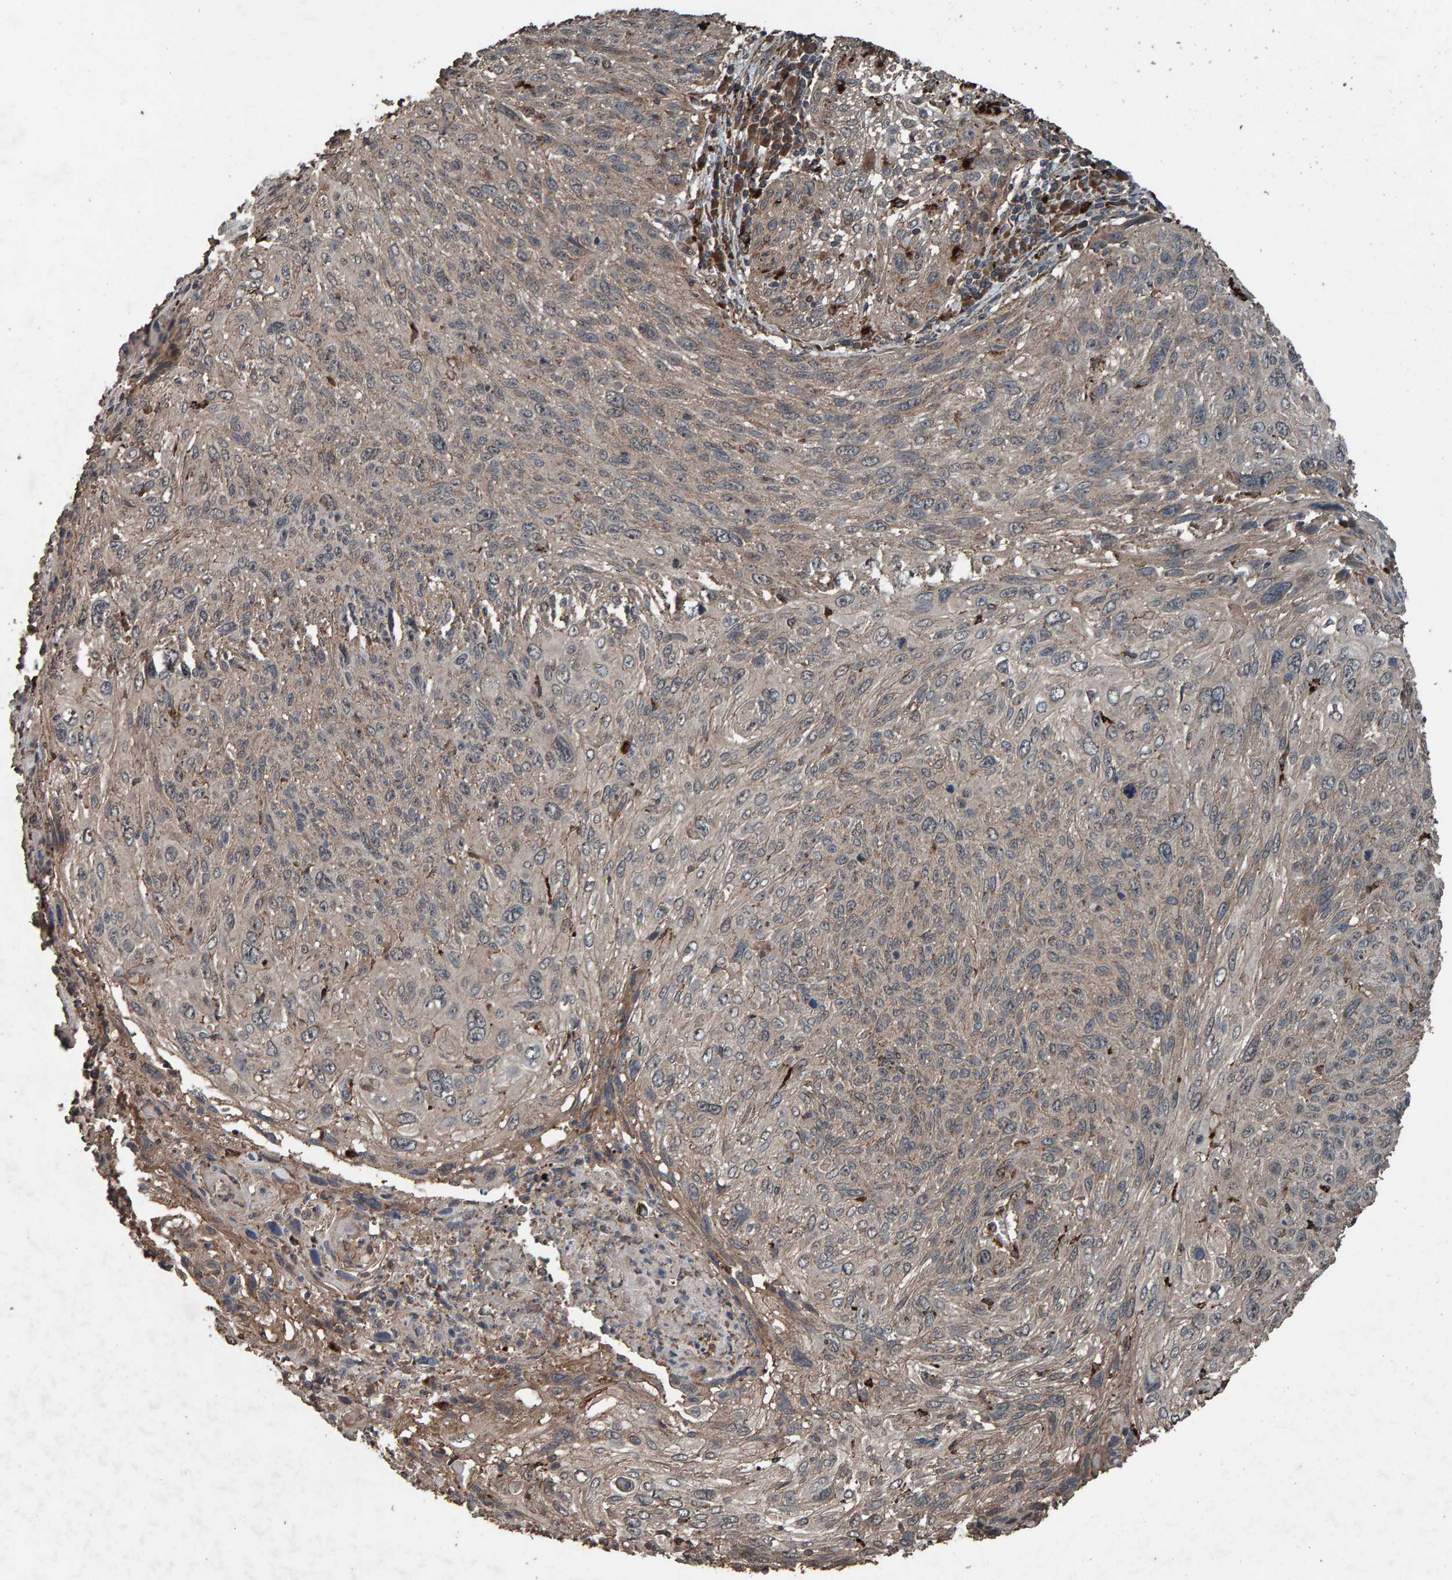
{"staining": {"intensity": "weak", "quantity": ">75%", "location": "cytoplasmic/membranous"}, "tissue": "cervical cancer", "cell_type": "Tumor cells", "image_type": "cancer", "snomed": [{"axis": "morphology", "description": "Squamous cell carcinoma, NOS"}, {"axis": "topography", "description": "Cervix"}], "caption": "Cervical squamous cell carcinoma tissue displays weak cytoplasmic/membranous positivity in approximately >75% of tumor cells, visualized by immunohistochemistry. Ihc stains the protein in brown and the nuclei are stained blue.", "gene": "DUS1L", "patient": {"sex": "female", "age": 51}}